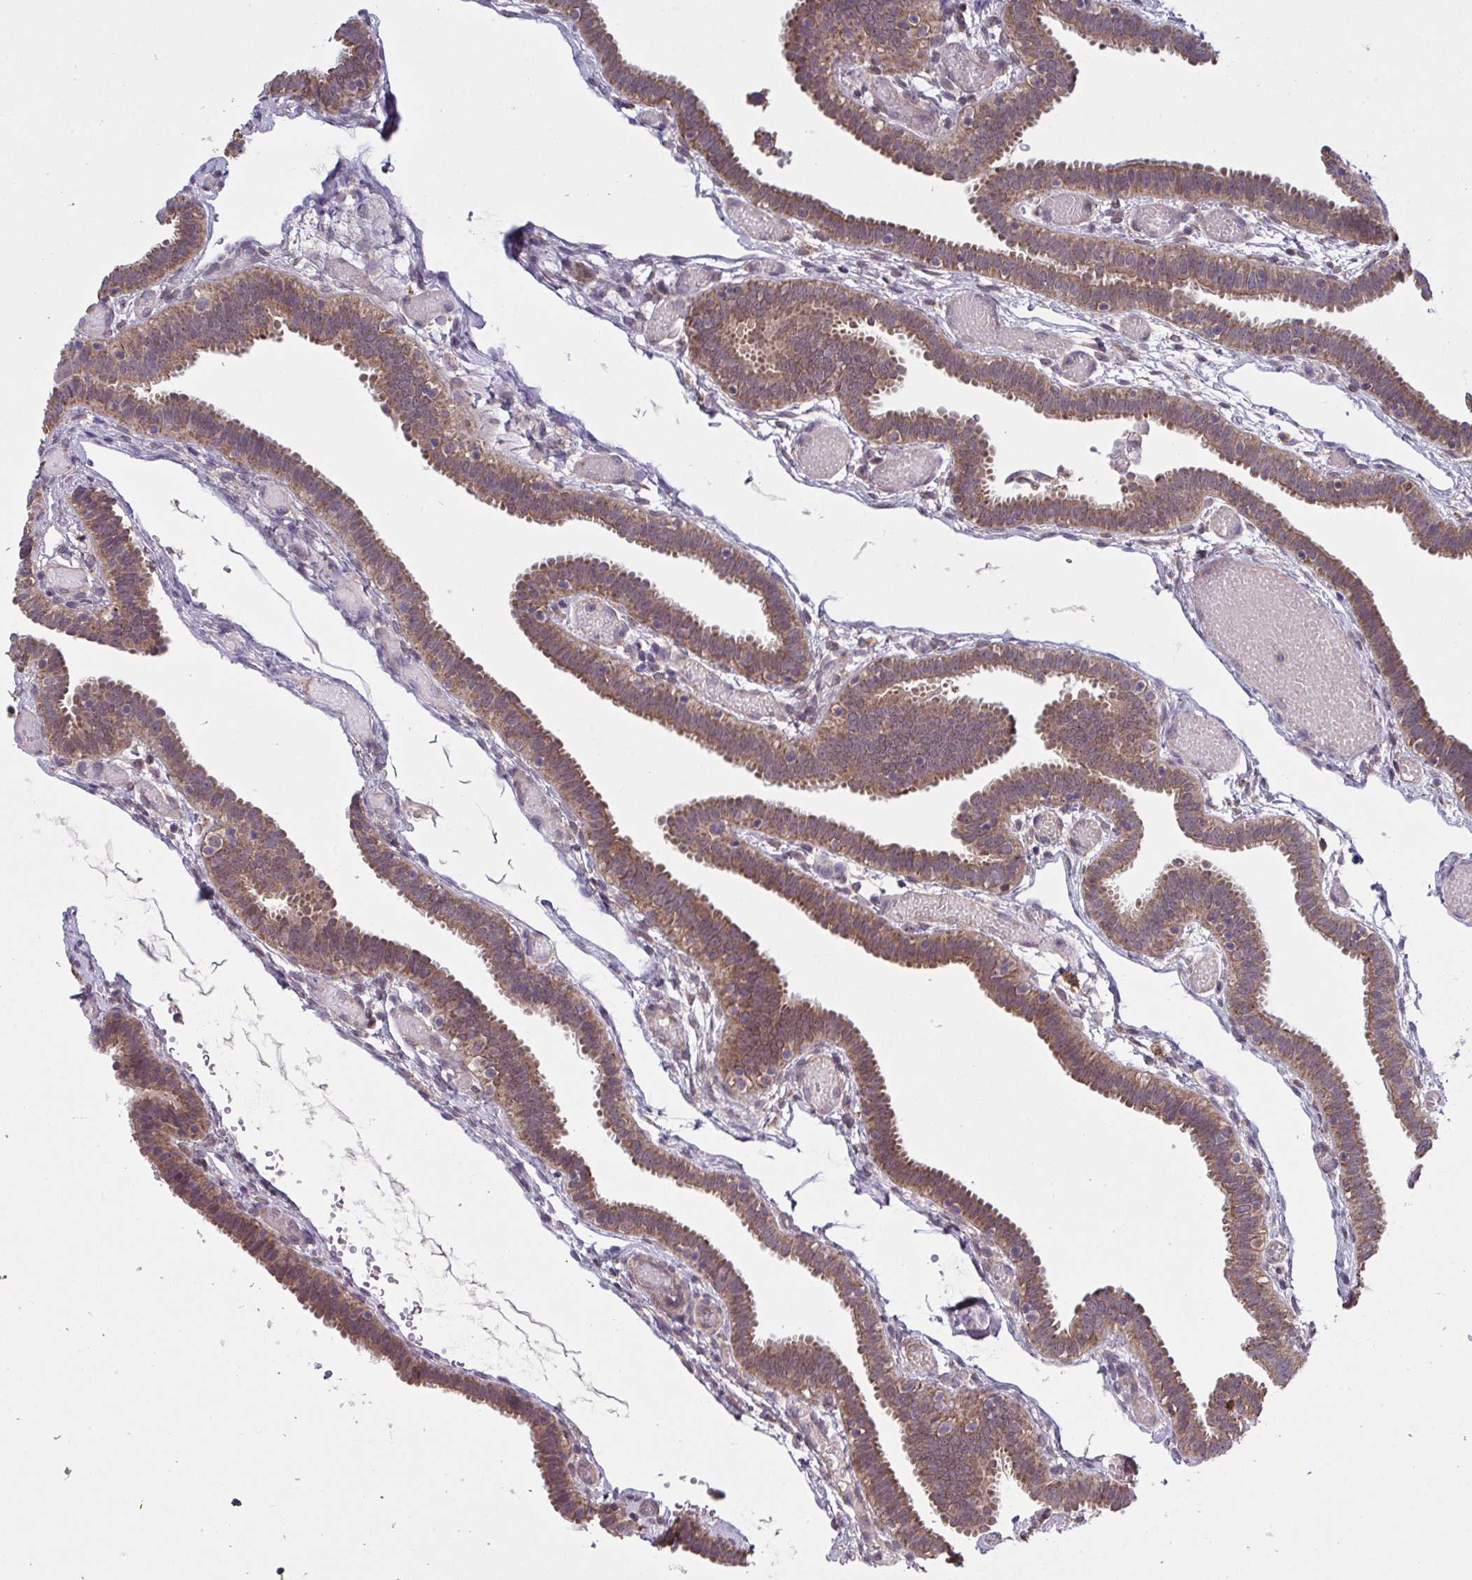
{"staining": {"intensity": "moderate", "quantity": ">75%", "location": "cytoplasmic/membranous"}, "tissue": "fallopian tube", "cell_type": "Glandular cells", "image_type": "normal", "snomed": [{"axis": "morphology", "description": "Normal tissue, NOS"}, {"axis": "topography", "description": "Fallopian tube"}], "caption": "Approximately >75% of glandular cells in normal fallopian tube exhibit moderate cytoplasmic/membranous protein expression as visualized by brown immunohistochemical staining.", "gene": "PPM1H", "patient": {"sex": "female", "age": 37}}